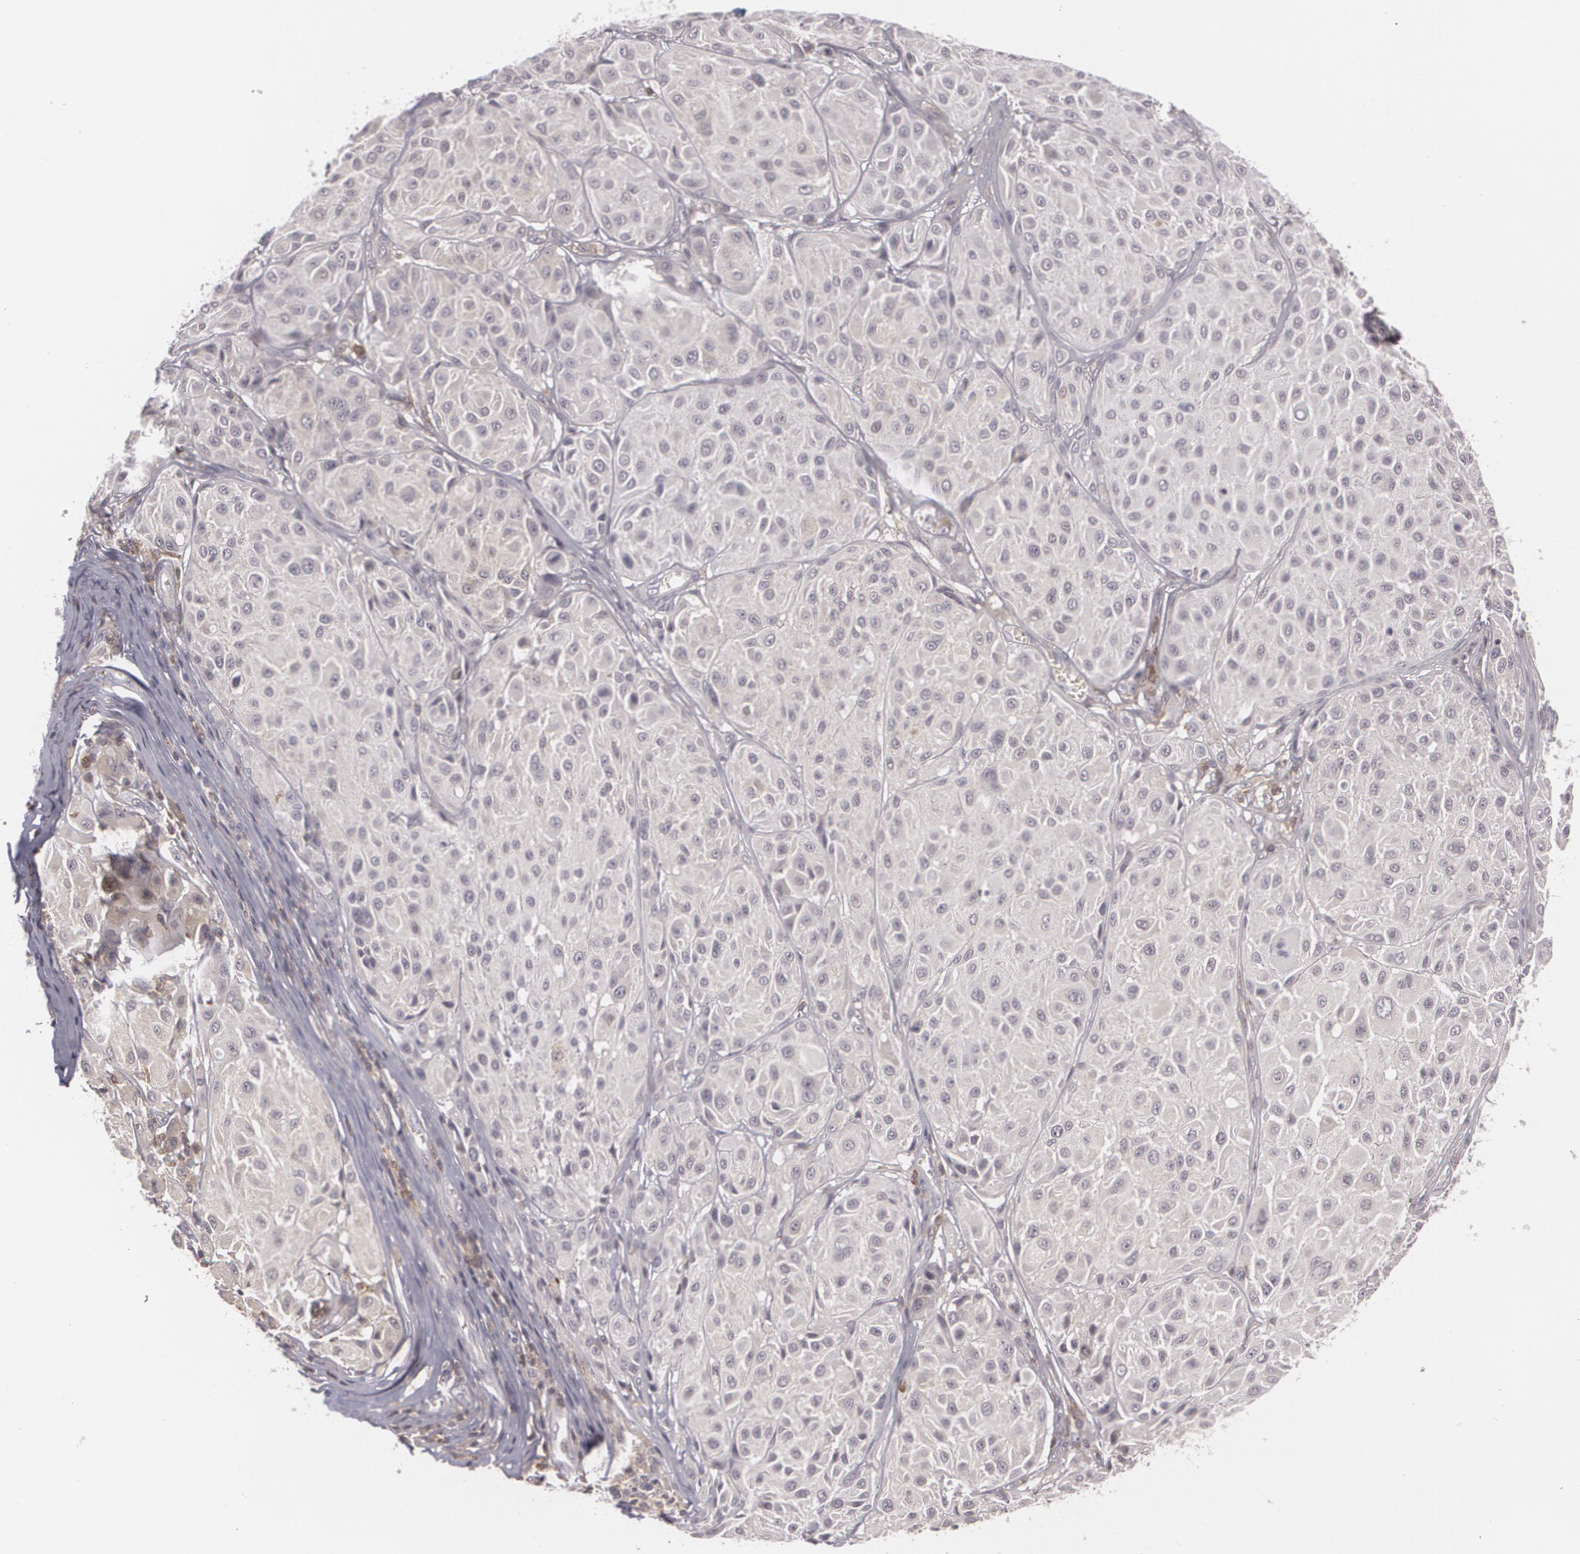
{"staining": {"intensity": "negative", "quantity": "none", "location": "none"}, "tissue": "melanoma", "cell_type": "Tumor cells", "image_type": "cancer", "snomed": [{"axis": "morphology", "description": "Malignant melanoma, NOS"}, {"axis": "topography", "description": "Skin"}], "caption": "A histopathology image of human malignant melanoma is negative for staining in tumor cells.", "gene": "BIN1", "patient": {"sex": "male", "age": 36}}